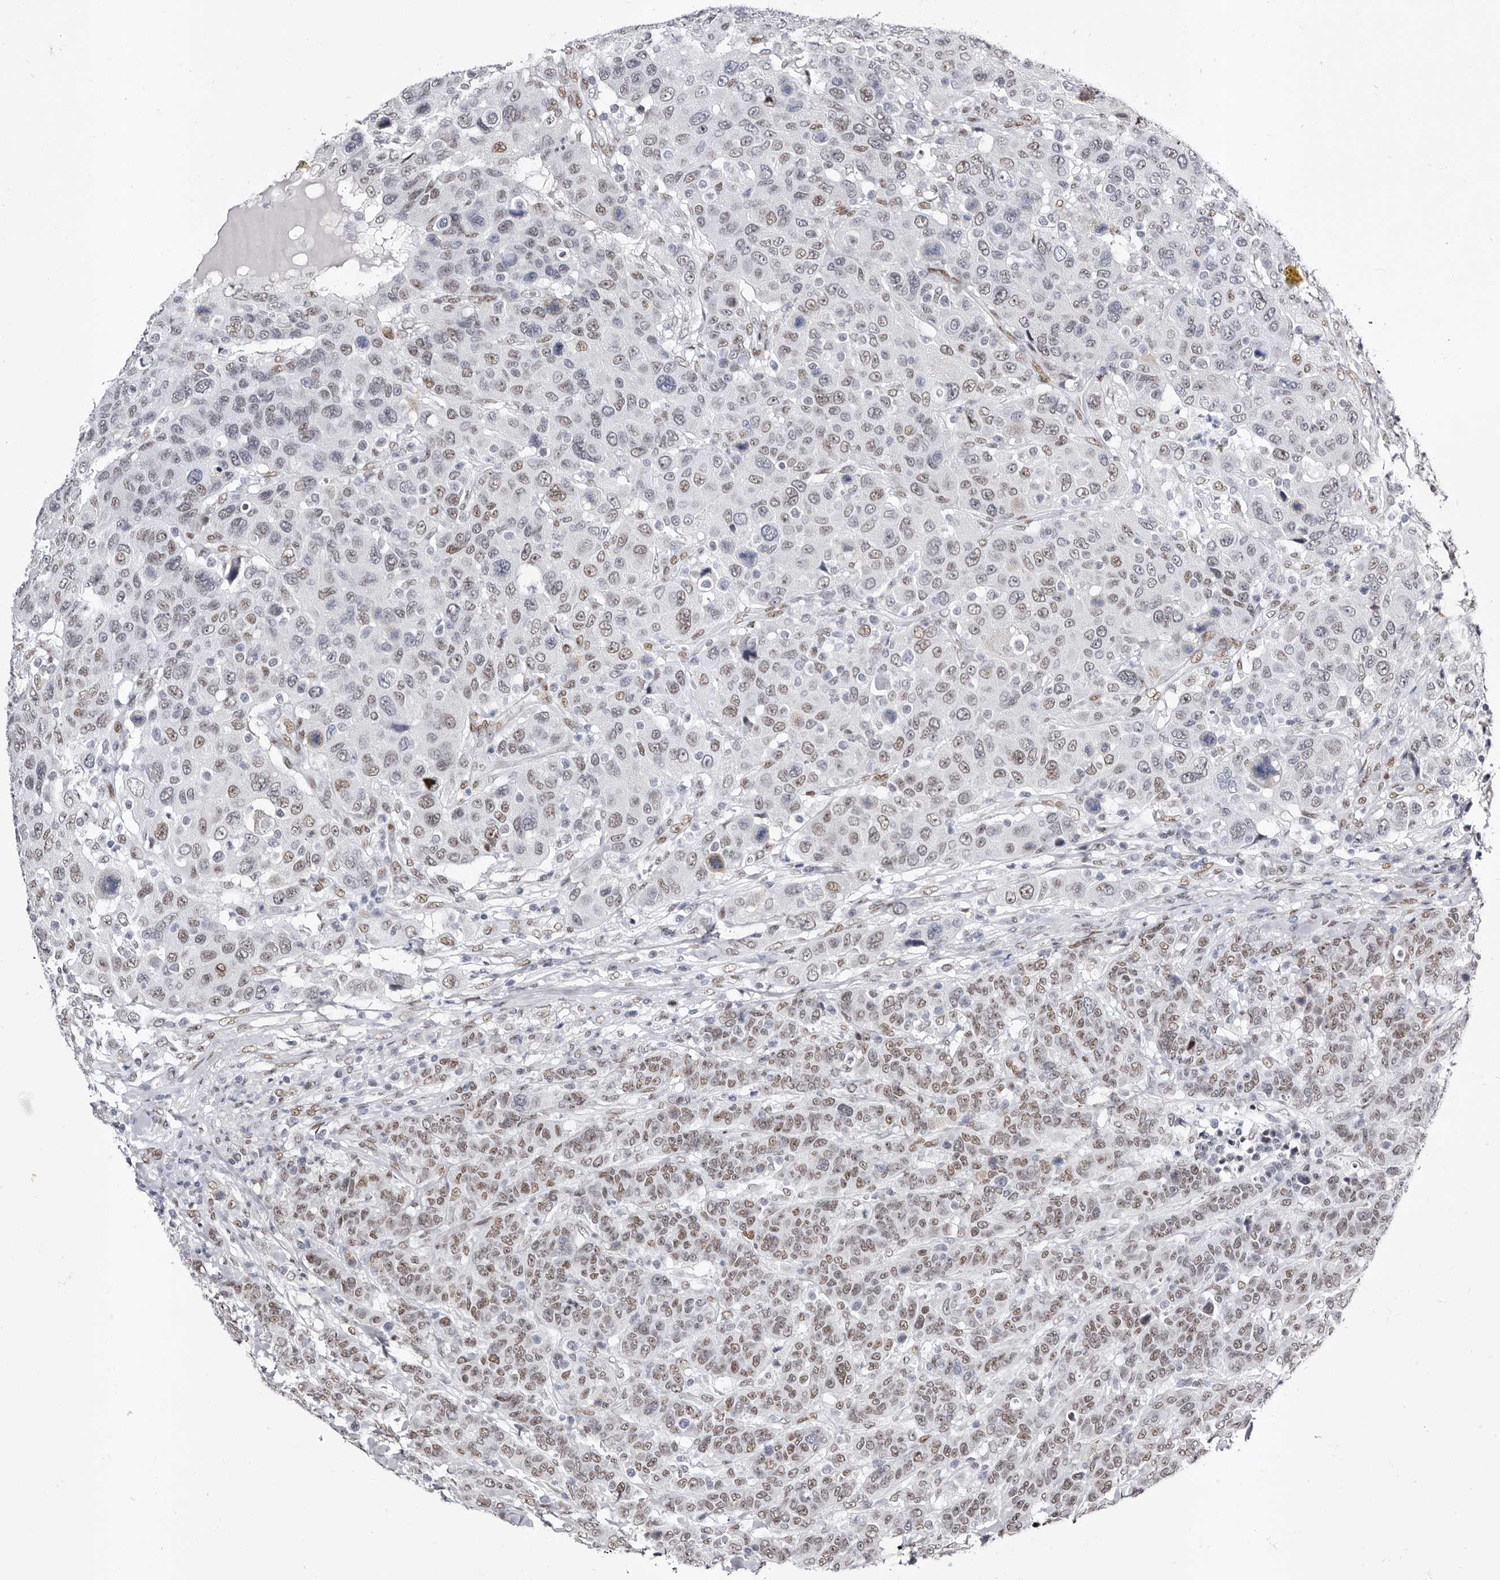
{"staining": {"intensity": "weak", "quantity": "25%-75%", "location": "nuclear"}, "tissue": "breast cancer", "cell_type": "Tumor cells", "image_type": "cancer", "snomed": [{"axis": "morphology", "description": "Duct carcinoma"}, {"axis": "topography", "description": "Breast"}], "caption": "A brown stain labels weak nuclear staining of a protein in human invasive ductal carcinoma (breast) tumor cells.", "gene": "ZNF326", "patient": {"sex": "female", "age": 37}}